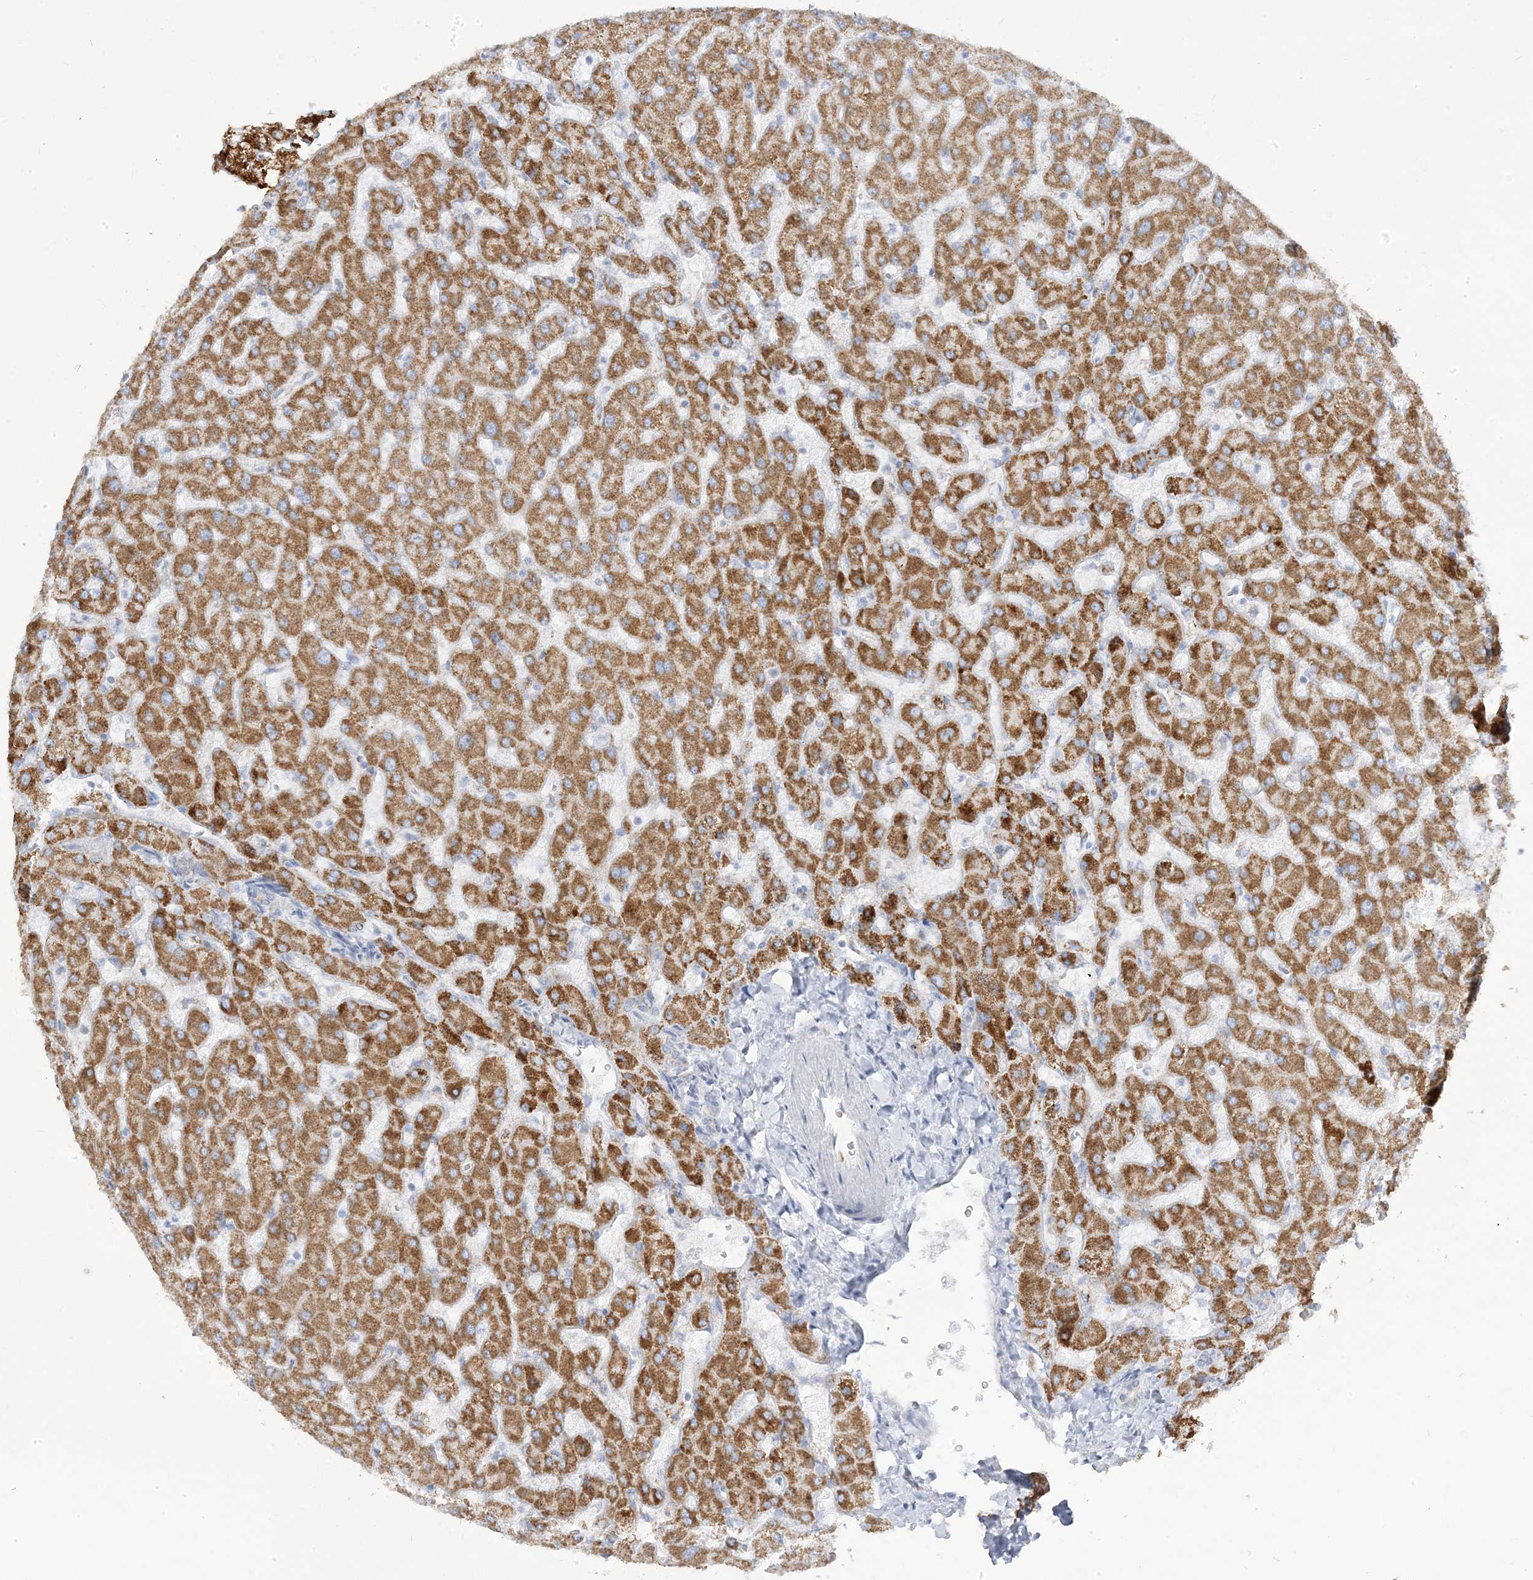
{"staining": {"intensity": "negative", "quantity": "none", "location": "none"}, "tissue": "liver", "cell_type": "Cholangiocytes", "image_type": "normal", "snomed": [{"axis": "morphology", "description": "Normal tissue, NOS"}, {"axis": "topography", "description": "Liver"}], "caption": "Histopathology image shows no protein positivity in cholangiocytes of benign liver. (Brightfield microscopy of DAB immunohistochemistry at high magnification).", "gene": "PCCB", "patient": {"sex": "female", "age": 63}}